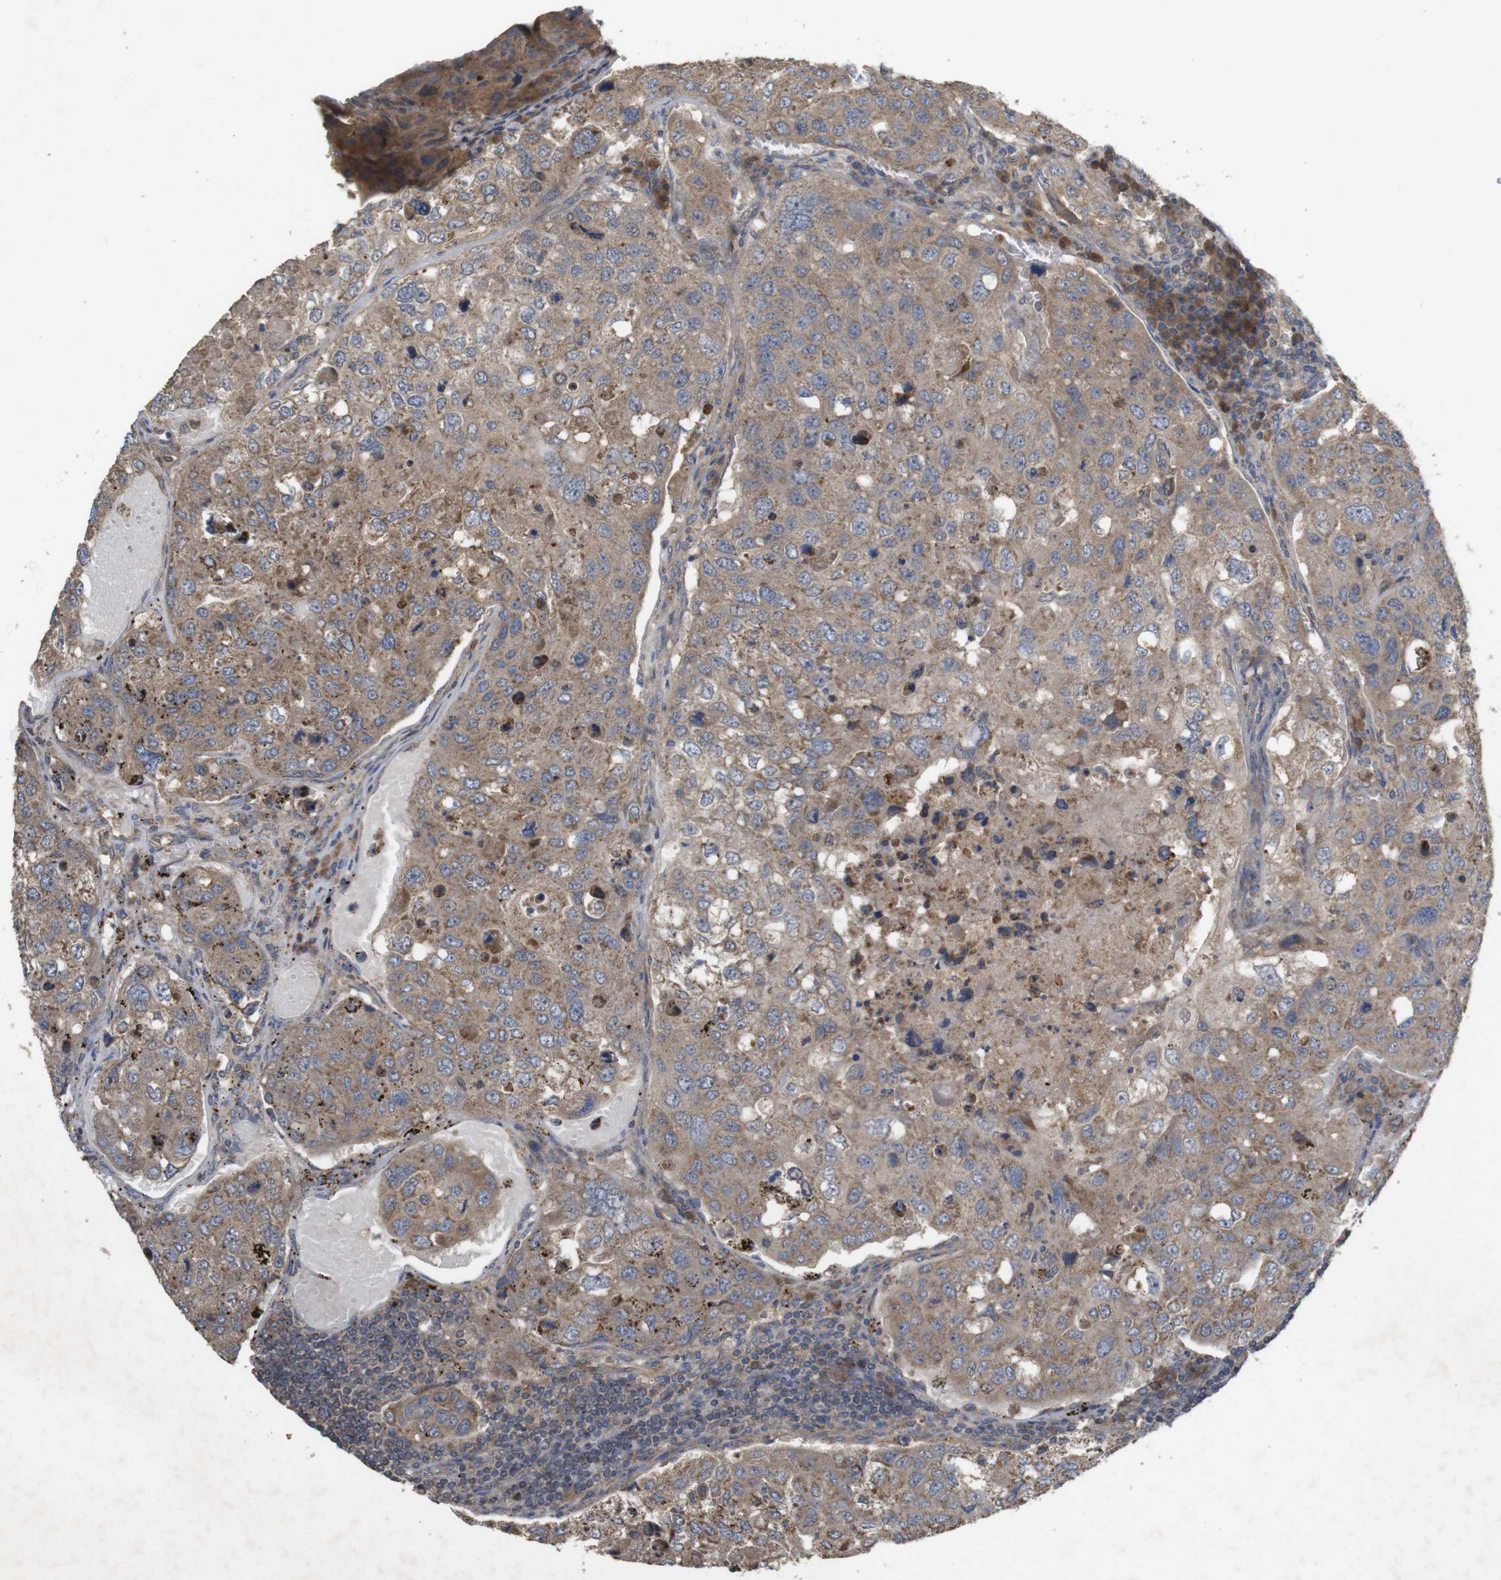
{"staining": {"intensity": "moderate", "quantity": ">75%", "location": "cytoplasmic/membranous"}, "tissue": "urothelial cancer", "cell_type": "Tumor cells", "image_type": "cancer", "snomed": [{"axis": "morphology", "description": "Urothelial carcinoma, High grade"}, {"axis": "topography", "description": "Lymph node"}, {"axis": "topography", "description": "Urinary bladder"}], "caption": "A brown stain shows moderate cytoplasmic/membranous positivity of a protein in high-grade urothelial carcinoma tumor cells.", "gene": "KCNS3", "patient": {"sex": "male", "age": 51}}